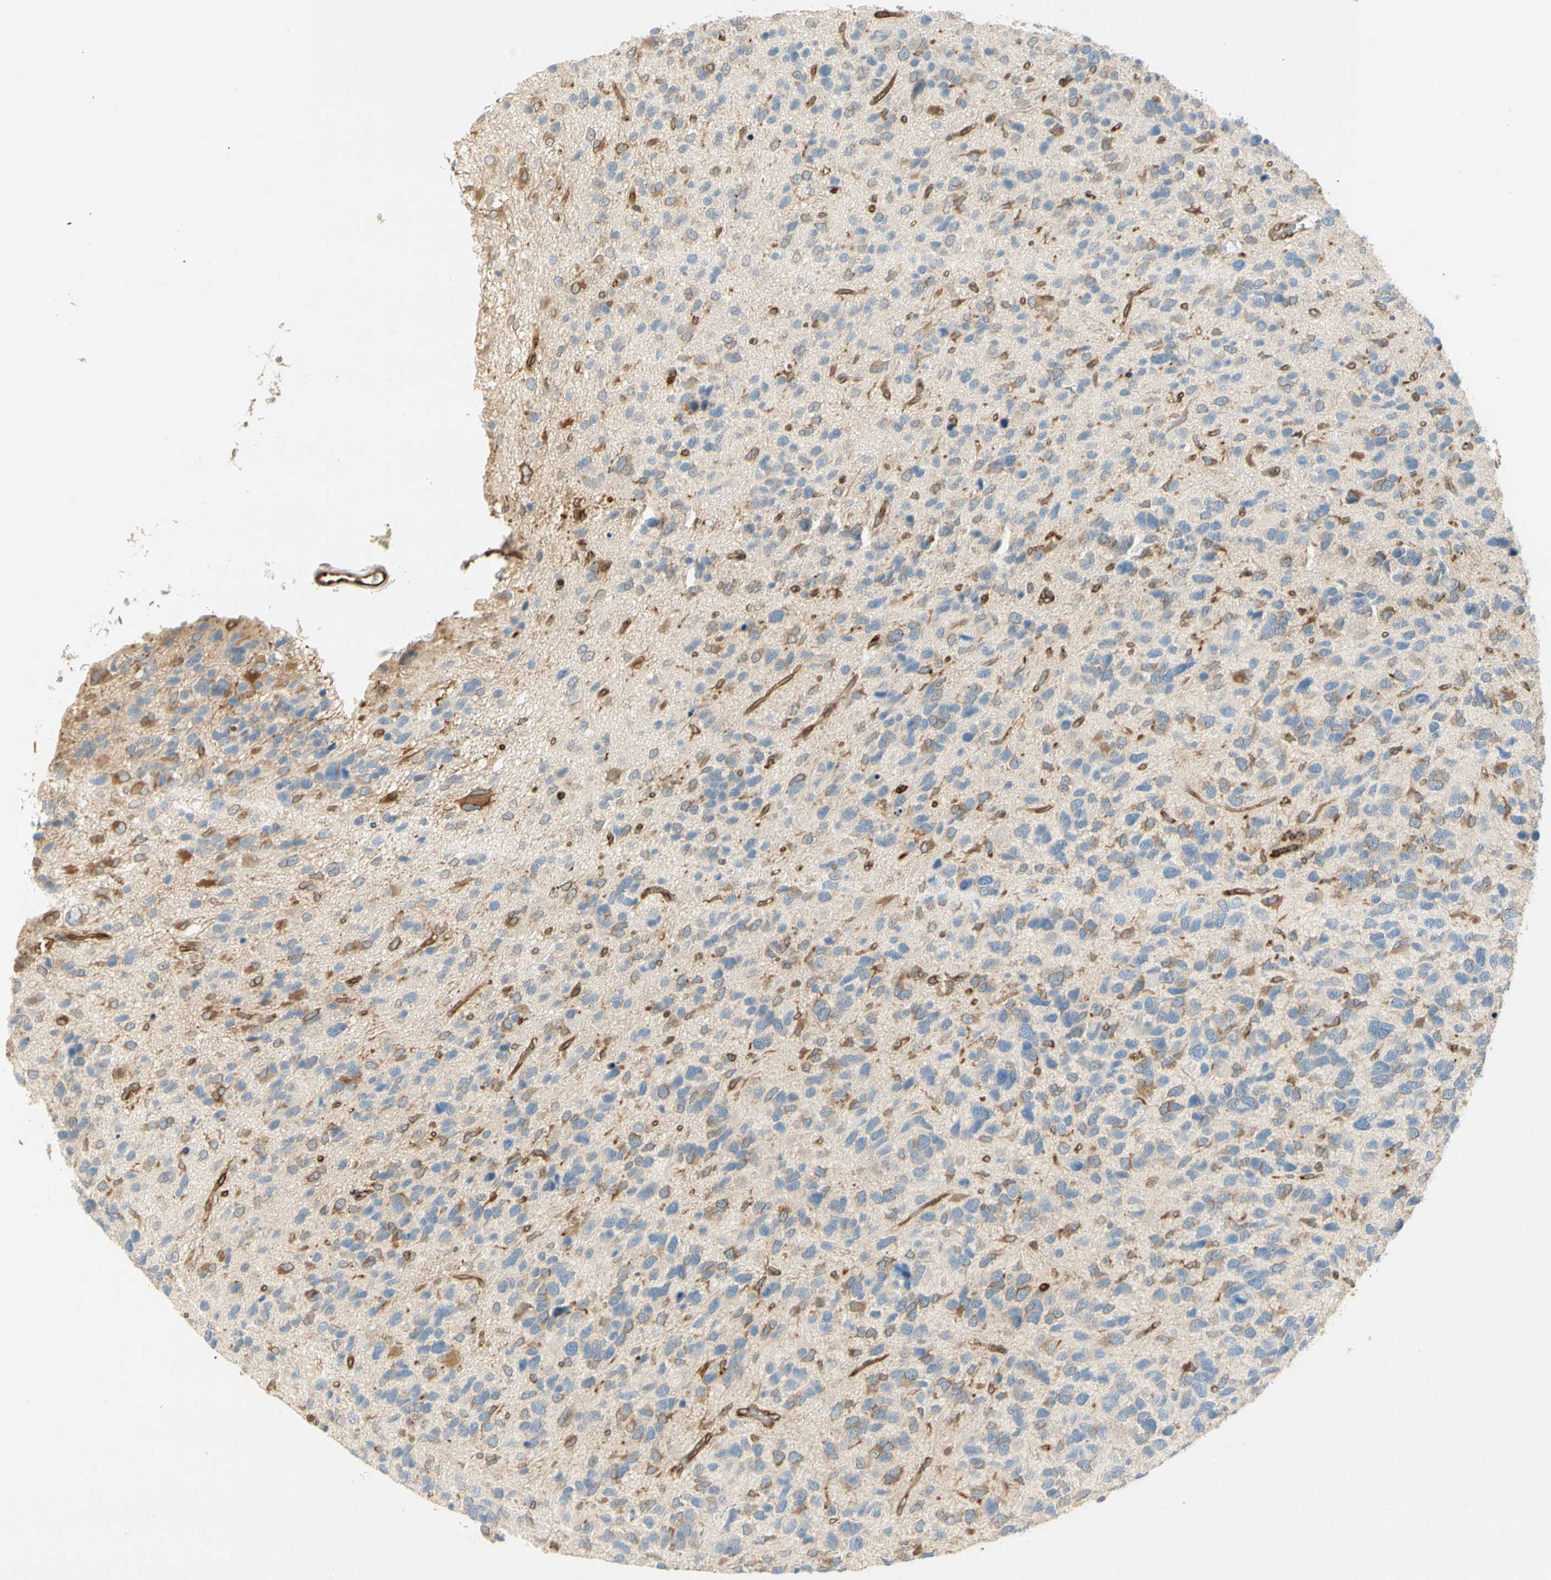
{"staining": {"intensity": "moderate", "quantity": "25%-75%", "location": "cytoplasmic/membranous"}, "tissue": "glioma", "cell_type": "Tumor cells", "image_type": "cancer", "snomed": [{"axis": "morphology", "description": "Glioma, malignant, High grade"}, {"axis": "topography", "description": "Brain"}], "caption": "Protein expression analysis of malignant glioma (high-grade) shows moderate cytoplasmic/membranous staining in approximately 25%-75% of tumor cells.", "gene": "TAPBP", "patient": {"sex": "female", "age": 58}}